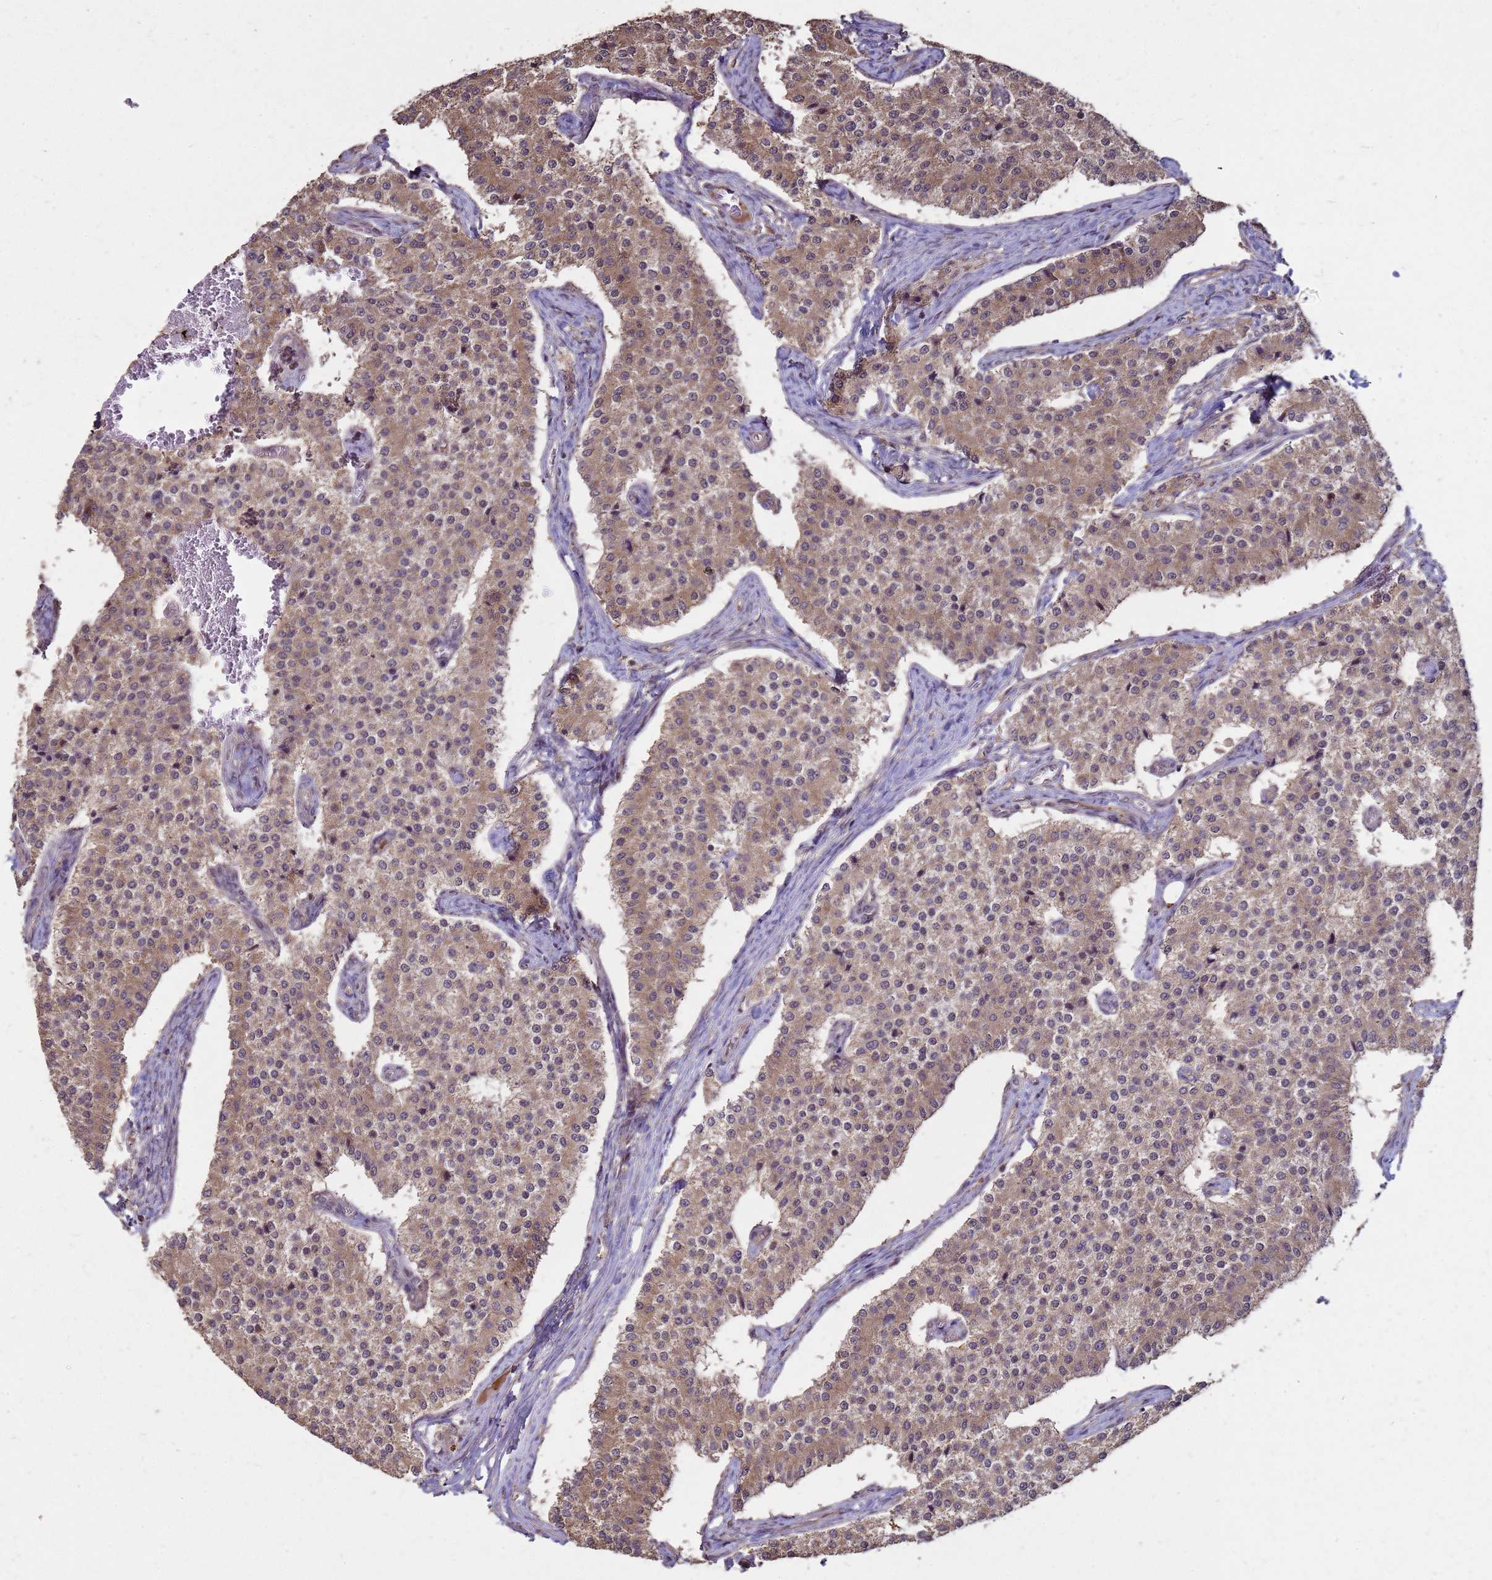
{"staining": {"intensity": "moderate", "quantity": ">75%", "location": "cytoplasmic/membranous,nuclear"}, "tissue": "carcinoid", "cell_type": "Tumor cells", "image_type": "cancer", "snomed": [{"axis": "morphology", "description": "Carcinoid, malignant, NOS"}, {"axis": "topography", "description": "Colon"}], "caption": "DAB immunohistochemical staining of carcinoid displays moderate cytoplasmic/membranous and nuclear protein expression in about >75% of tumor cells.", "gene": "CRBN", "patient": {"sex": "female", "age": 52}}